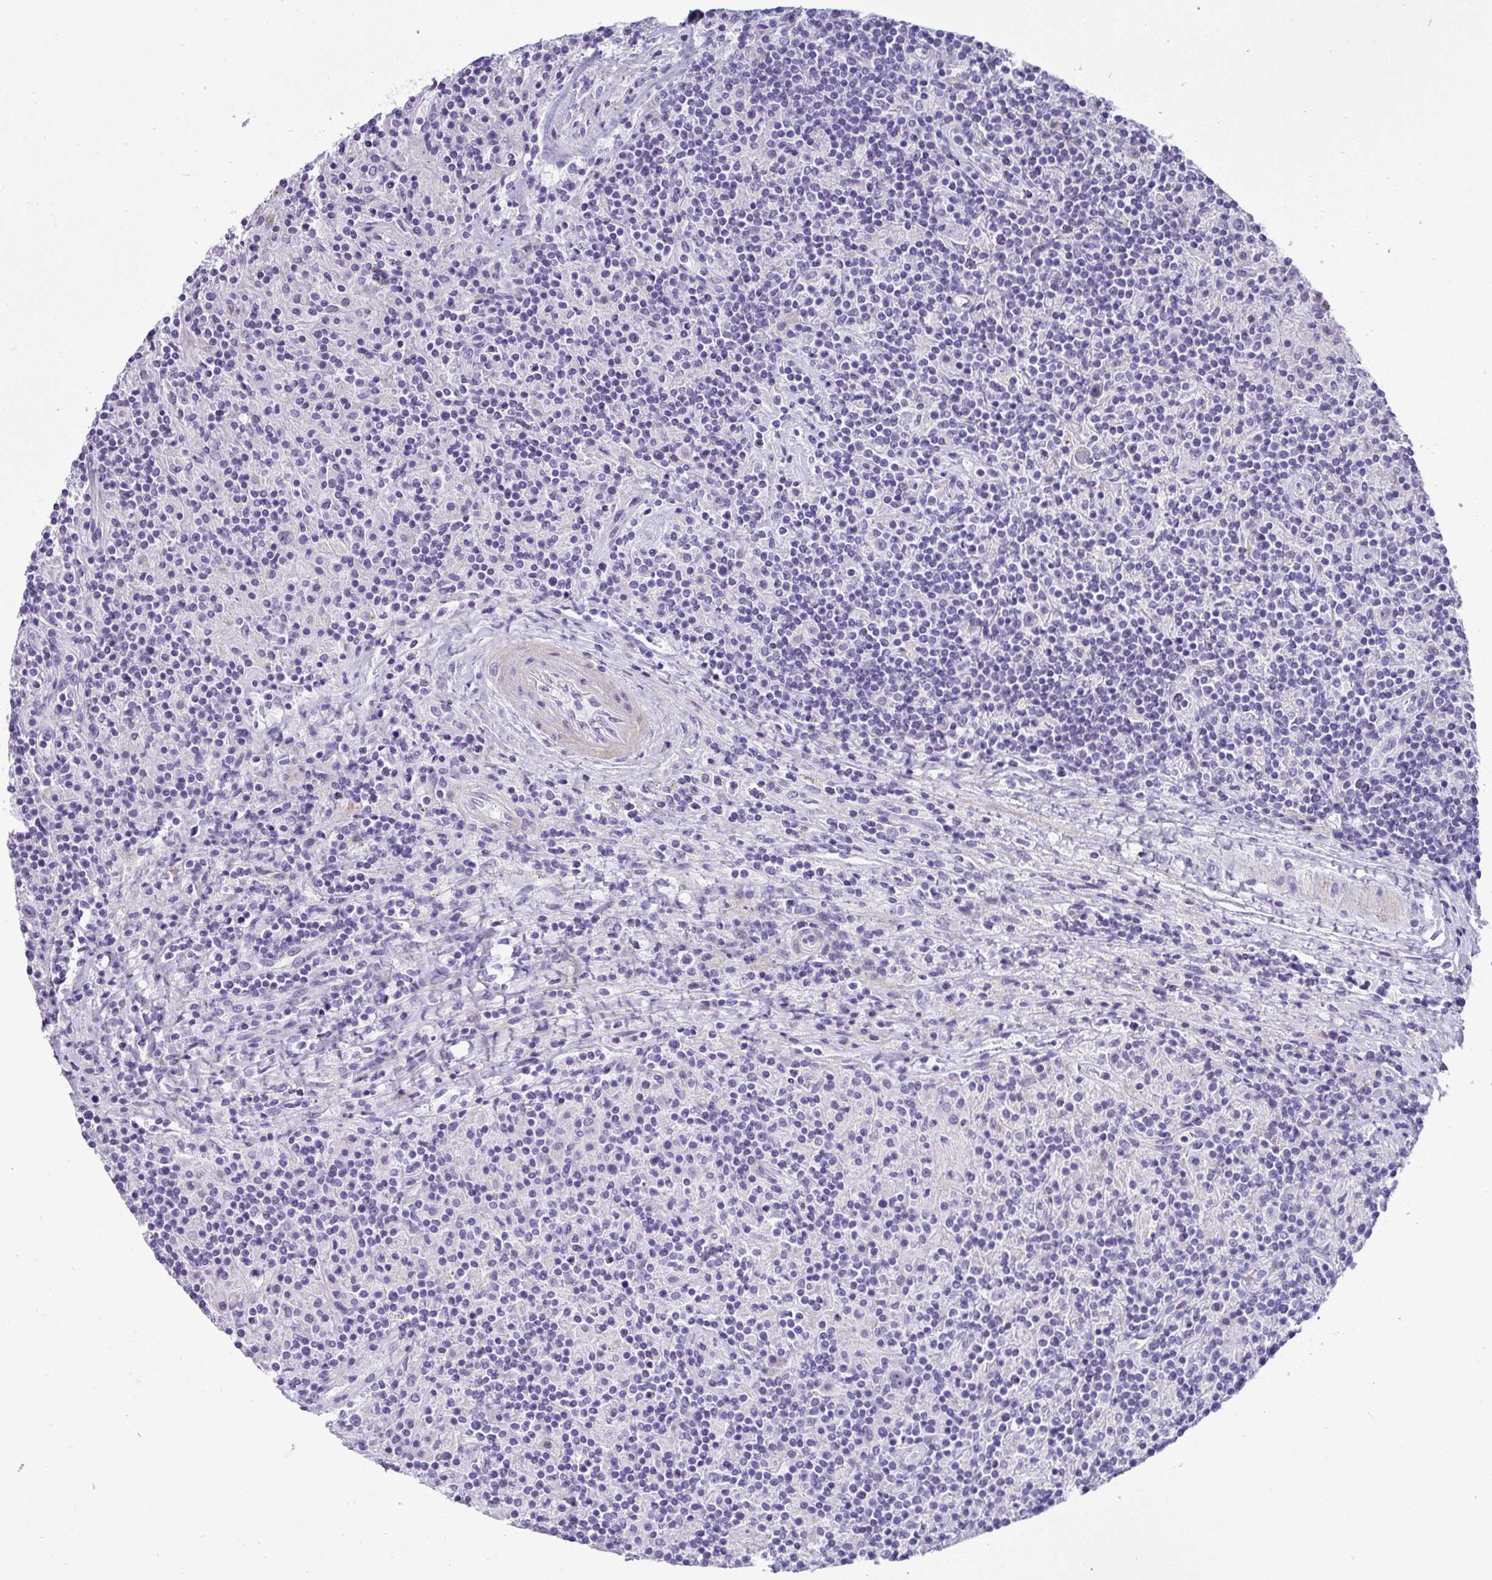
{"staining": {"intensity": "negative", "quantity": "none", "location": "none"}, "tissue": "lymphoma", "cell_type": "Tumor cells", "image_type": "cancer", "snomed": [{"axis": "morphology", "description": "Hodgkin's disease, NOS"}, {"axis": "topography", "description": "Lymph node"}], "caption": "This image is of lymphoma stained with immunohistochemistry to label a protein in brown with the nuclei are counter-stained blue. There is no expression in tumor cells.", "gene": "AK5", "patient": {"sex": "male", "age": 70}}